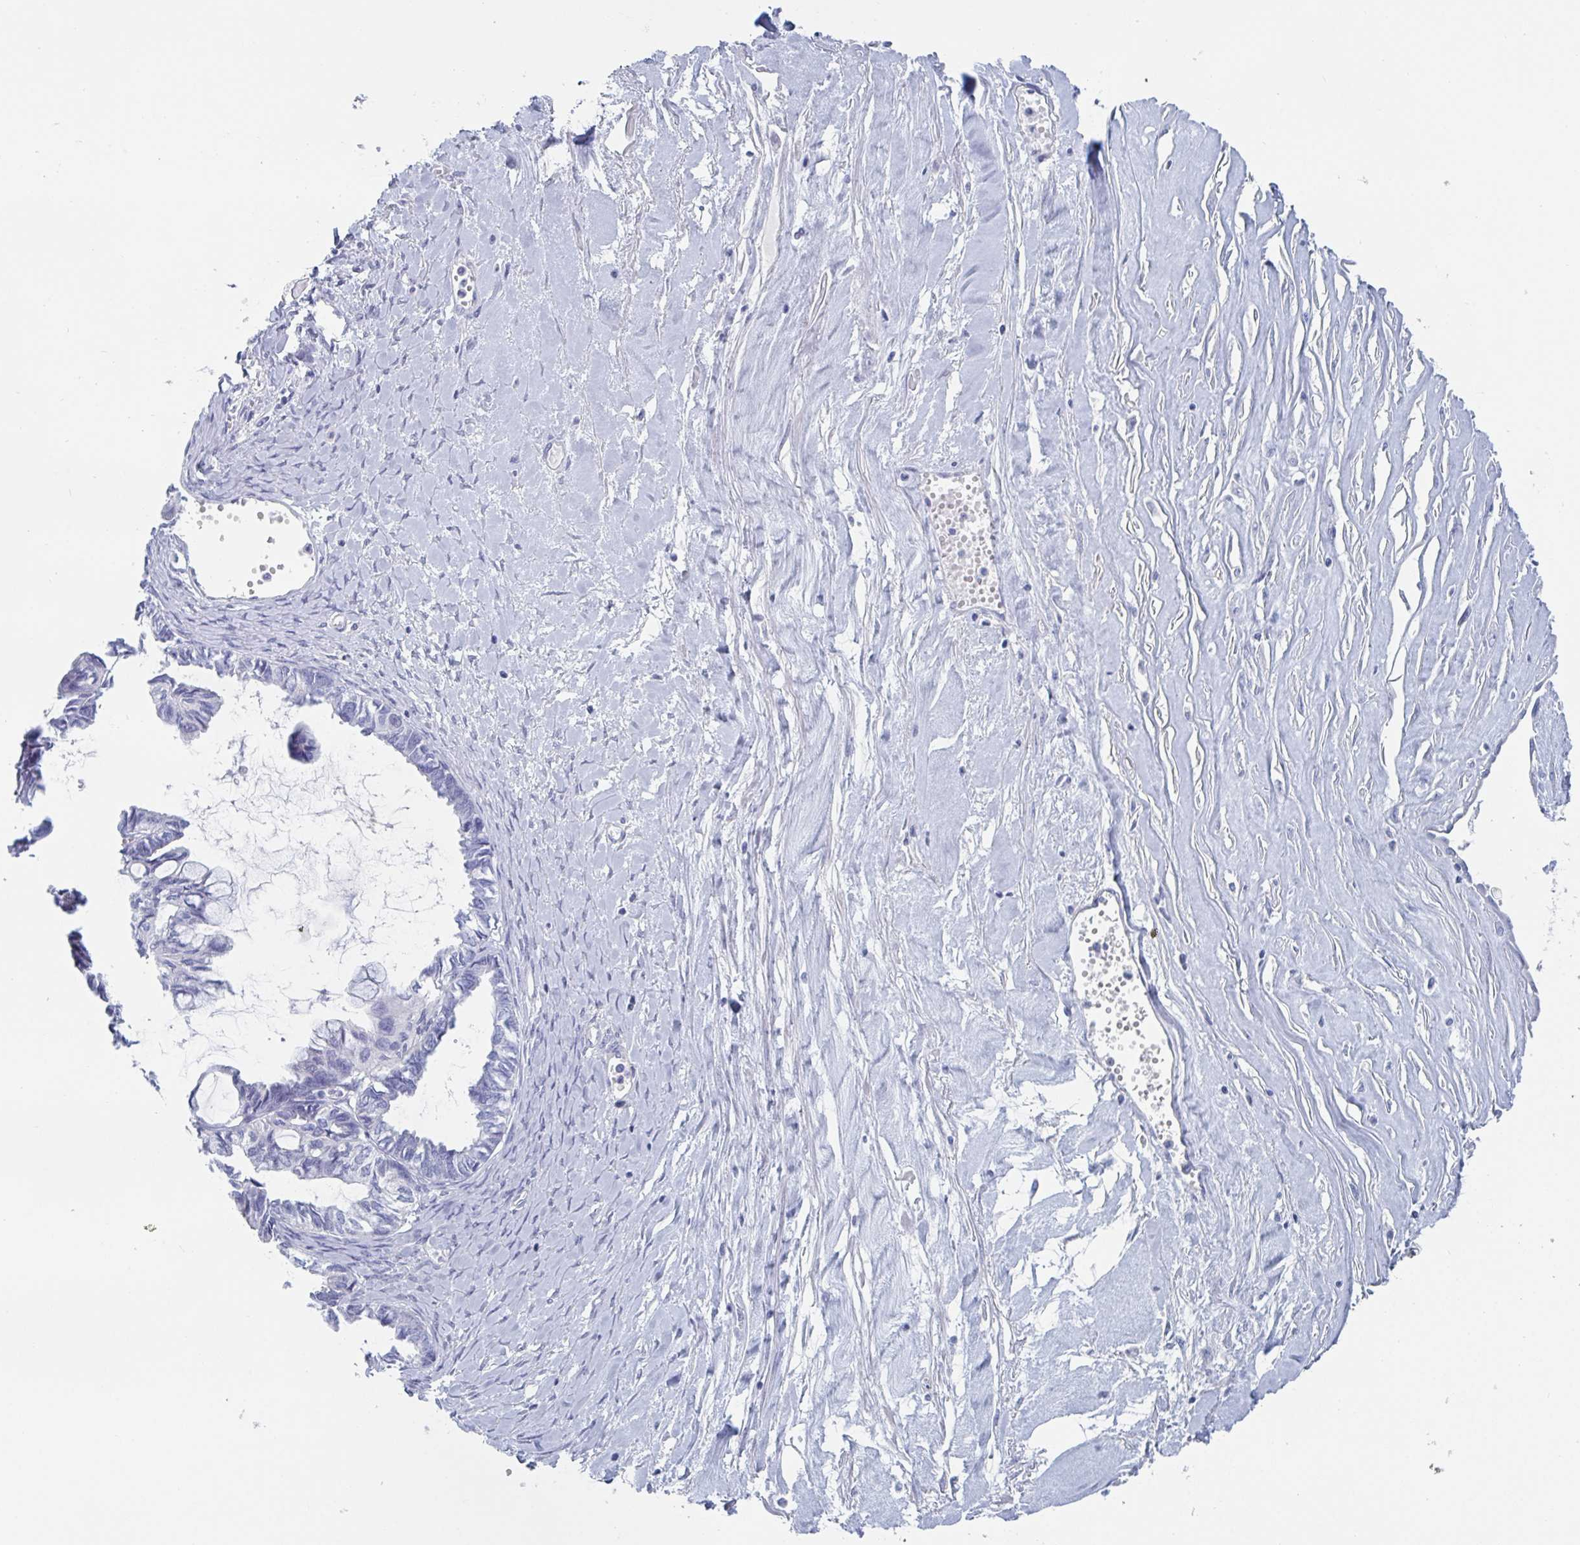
{"staining": {"intensity": "negative", "quantity": "none", "location": "none"}, "tissue": "ovarian cancer", "cell_type": "Tumor cells", "image_type": "cancer", "snomed": [{"axis": "morphology", "description": "Cystadenocarcinoma, mucinous, NOS"}, {"axis": "topography", "description": "Ovary"}], "caption": "There is no significant expression in tumor cells of ovarian cancer (mucinous cystadenocarcinoma). (DAB IHC visualized using brightfield microscopy, high magnification).", "gene": "DPEP3", "patient": {"sex": "female", "age": 61}}